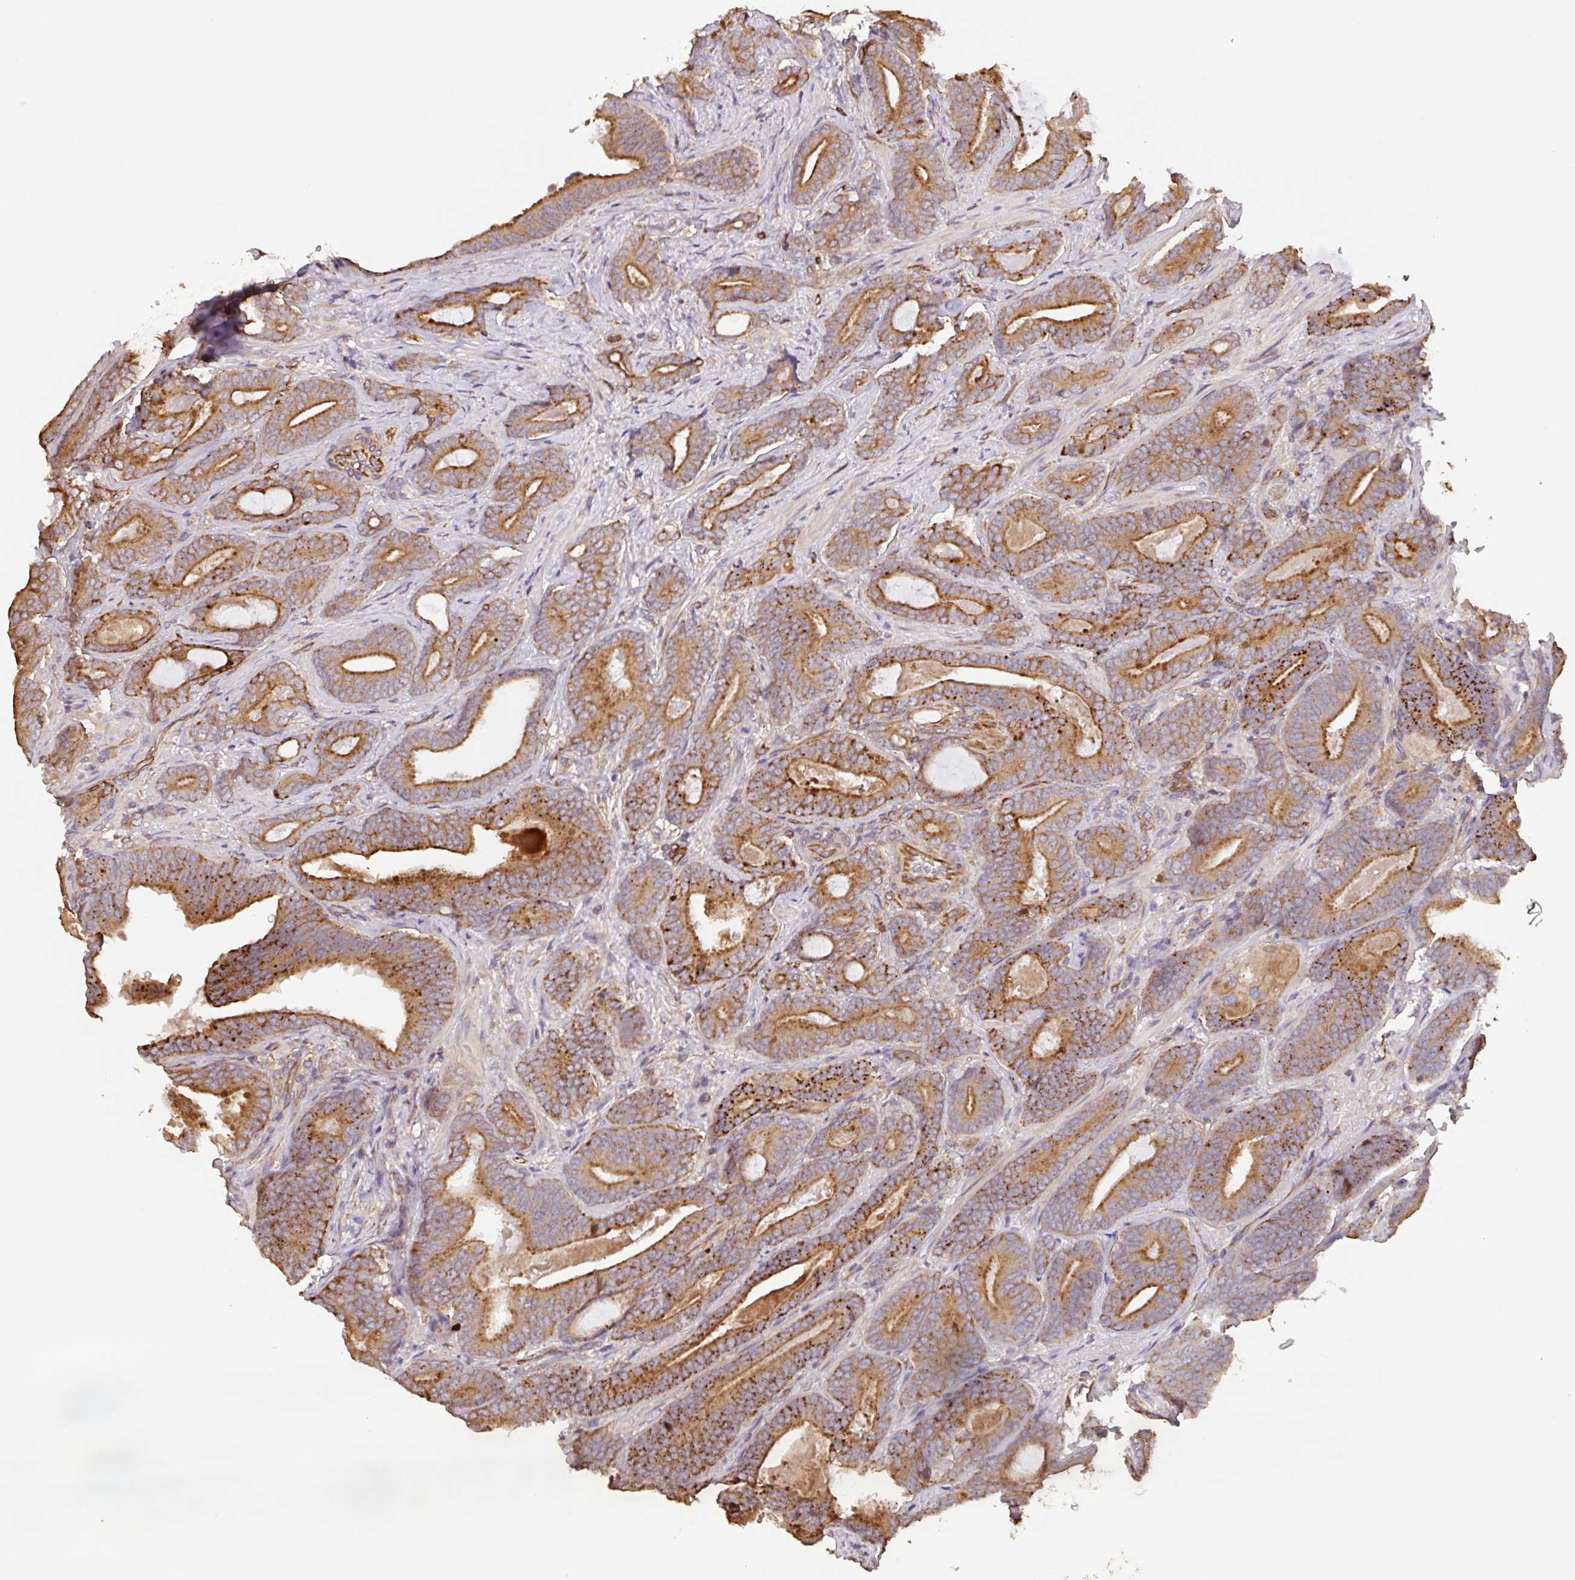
{"staining": {"intensity": "strong", "quantity": ">75%", "location": "cytoplasmic/membranous"}, "tissue": "prostate cancer", "cell_type": "Tumor cells", "image_type": "cancer", "snomed": [{"axis": "morphology", "description": "Adenocarcinoma, Low grade"}, {"axis": "topography", "description": "Prostate and seminal vesicle, NOS"}], "caption": "Brown immunohistochemical staining in adenocarcinoma (low-grade) (prostate) demonstrates strong cytoplasmic/membranous expression in approximately >75% of tumor cells. The staining is performed using DAB brown chromogen to label protein expression. The nuclei are counter-stained blue using hematoxylin.", "gene": "ZNF790", "patient": {"sex": "male", "age": 61}}